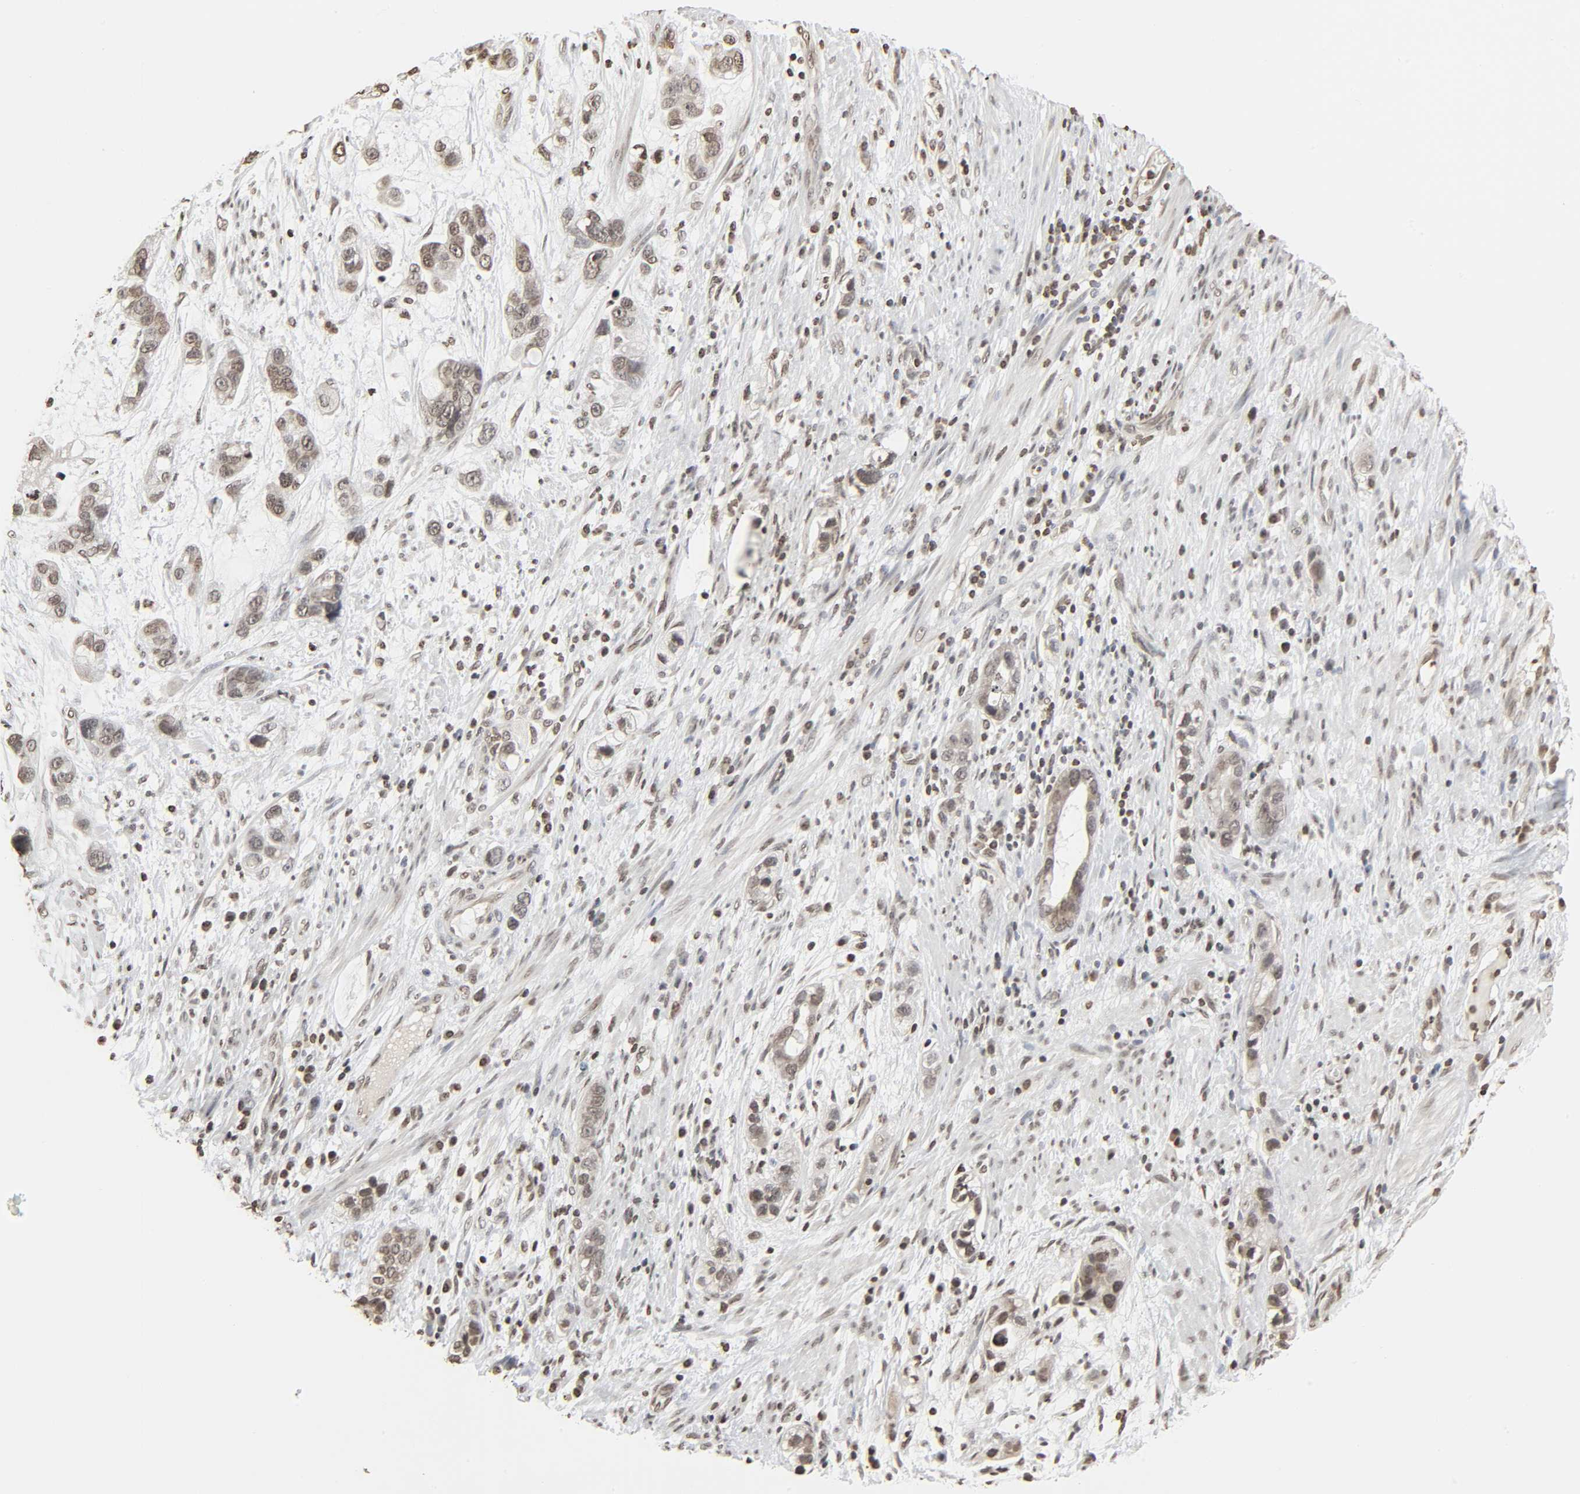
{"staining": {"intensity": "weak", "quantity": ">75%", "location": "nuclear"}, "tissue": "stomach cancer", "cell_type": "Tumor cells", "image_type": "cancer", "snomed": [{"axis": "morphology", "description": "Adenocarcinoma, NOS"}, {"axis": "topography", "description": "Stomach, lower"}], "caption": "The micrograph demonstrates immunohistochemical staining of stomach adenocarcinoma. There is weak nuclear positivity is identified in approximately >75% of tumor cells.", "gene": "ELAVL1", "patient": {"sex": "female", "age": 93}}